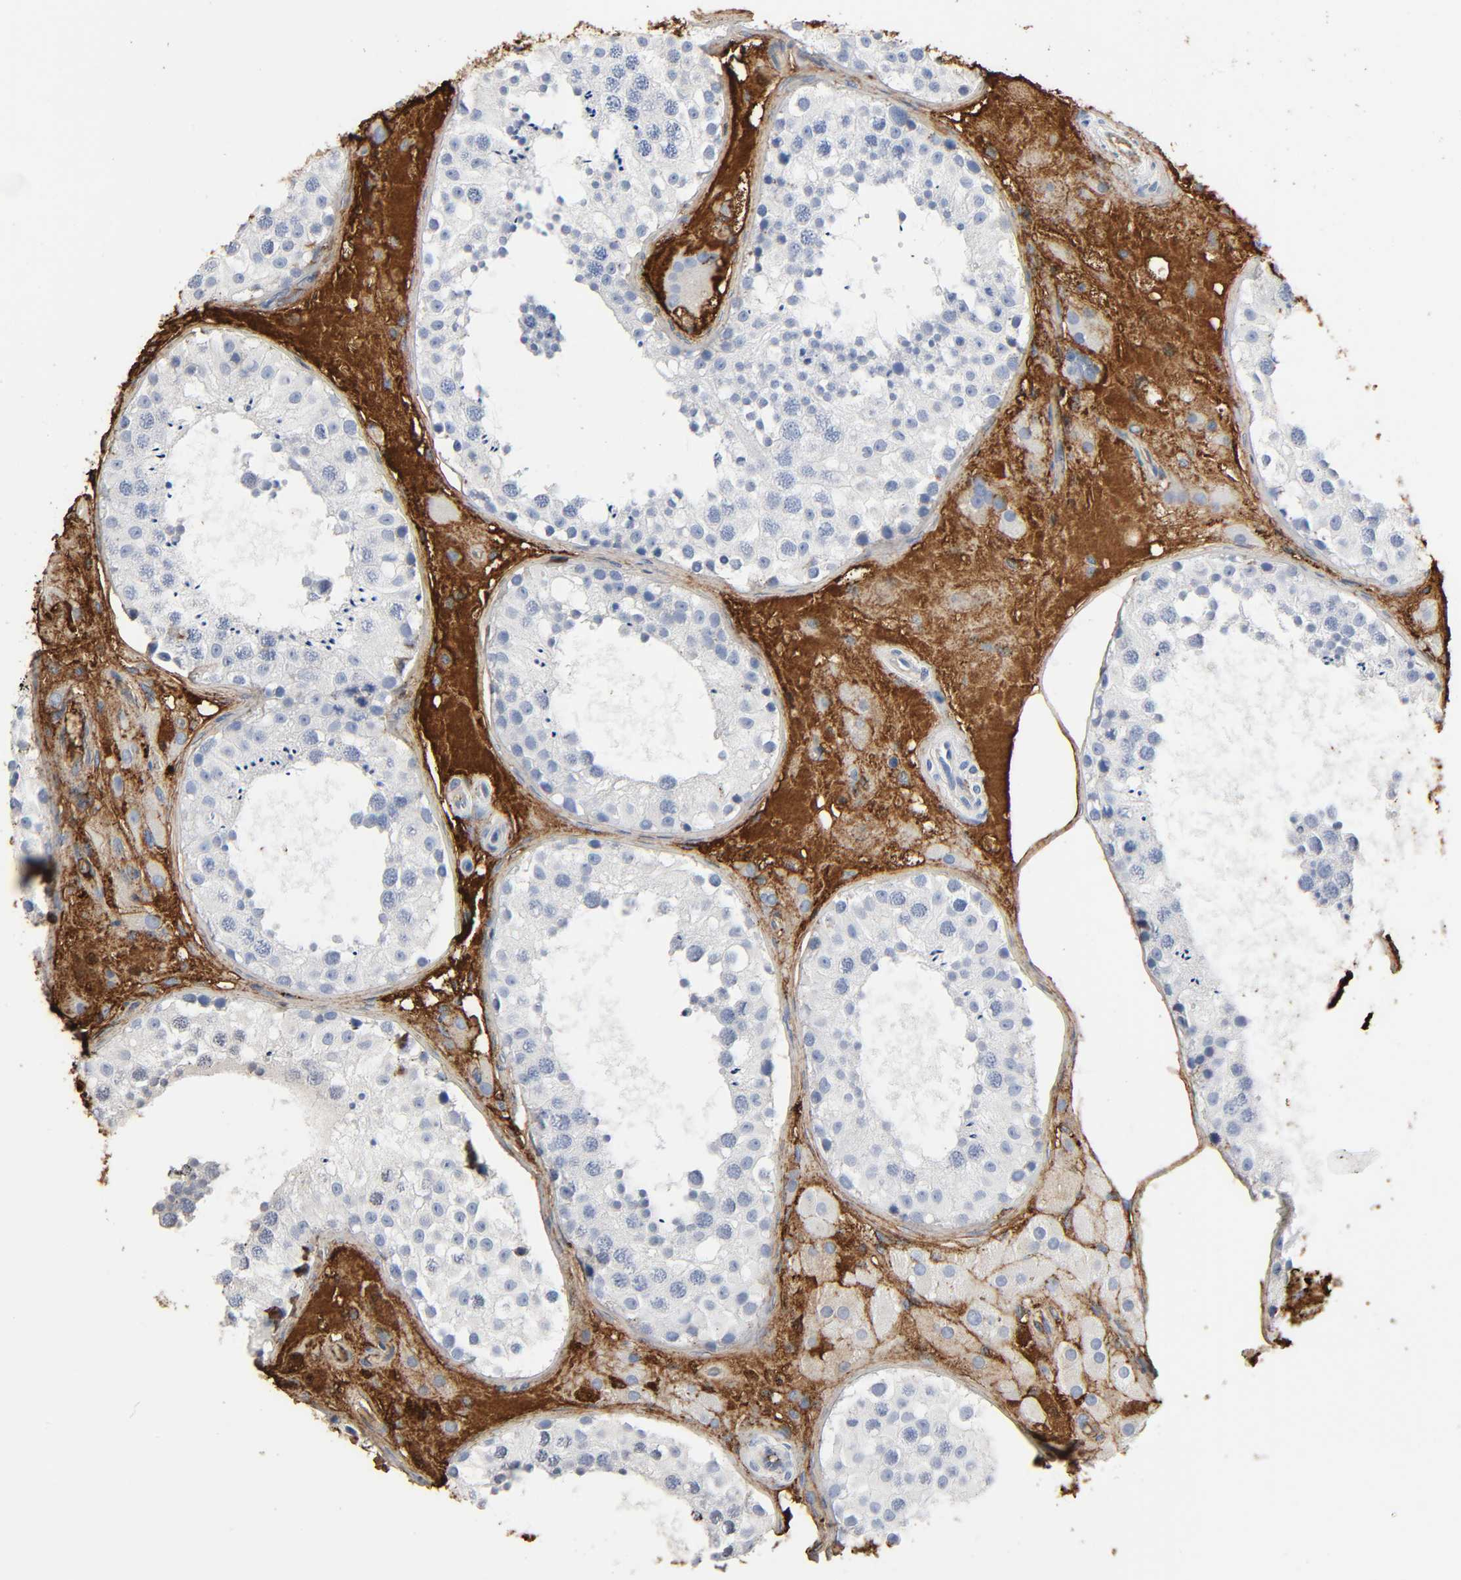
{"staining": {"intensity": "moderate", "quantity": "<25%", "location": "cytoplasmic/membranous"}, "tissue": "testis", "cell_type": "Cells in seminiferous ducts", "image_type": "normal", "snomed": [{"axis": "morphology", "description": "Normal tissue, NOS"}, {"axis": "topography", "description": "Testis"}], "caption": "Benign testis reveals moderate cytoplasmic/membranous expression in about <25% of cells in seminiferous ducts, visualized by immunohistochemistry.", "gene": "C3", "patient": {"sex": "male", "age": 26}}